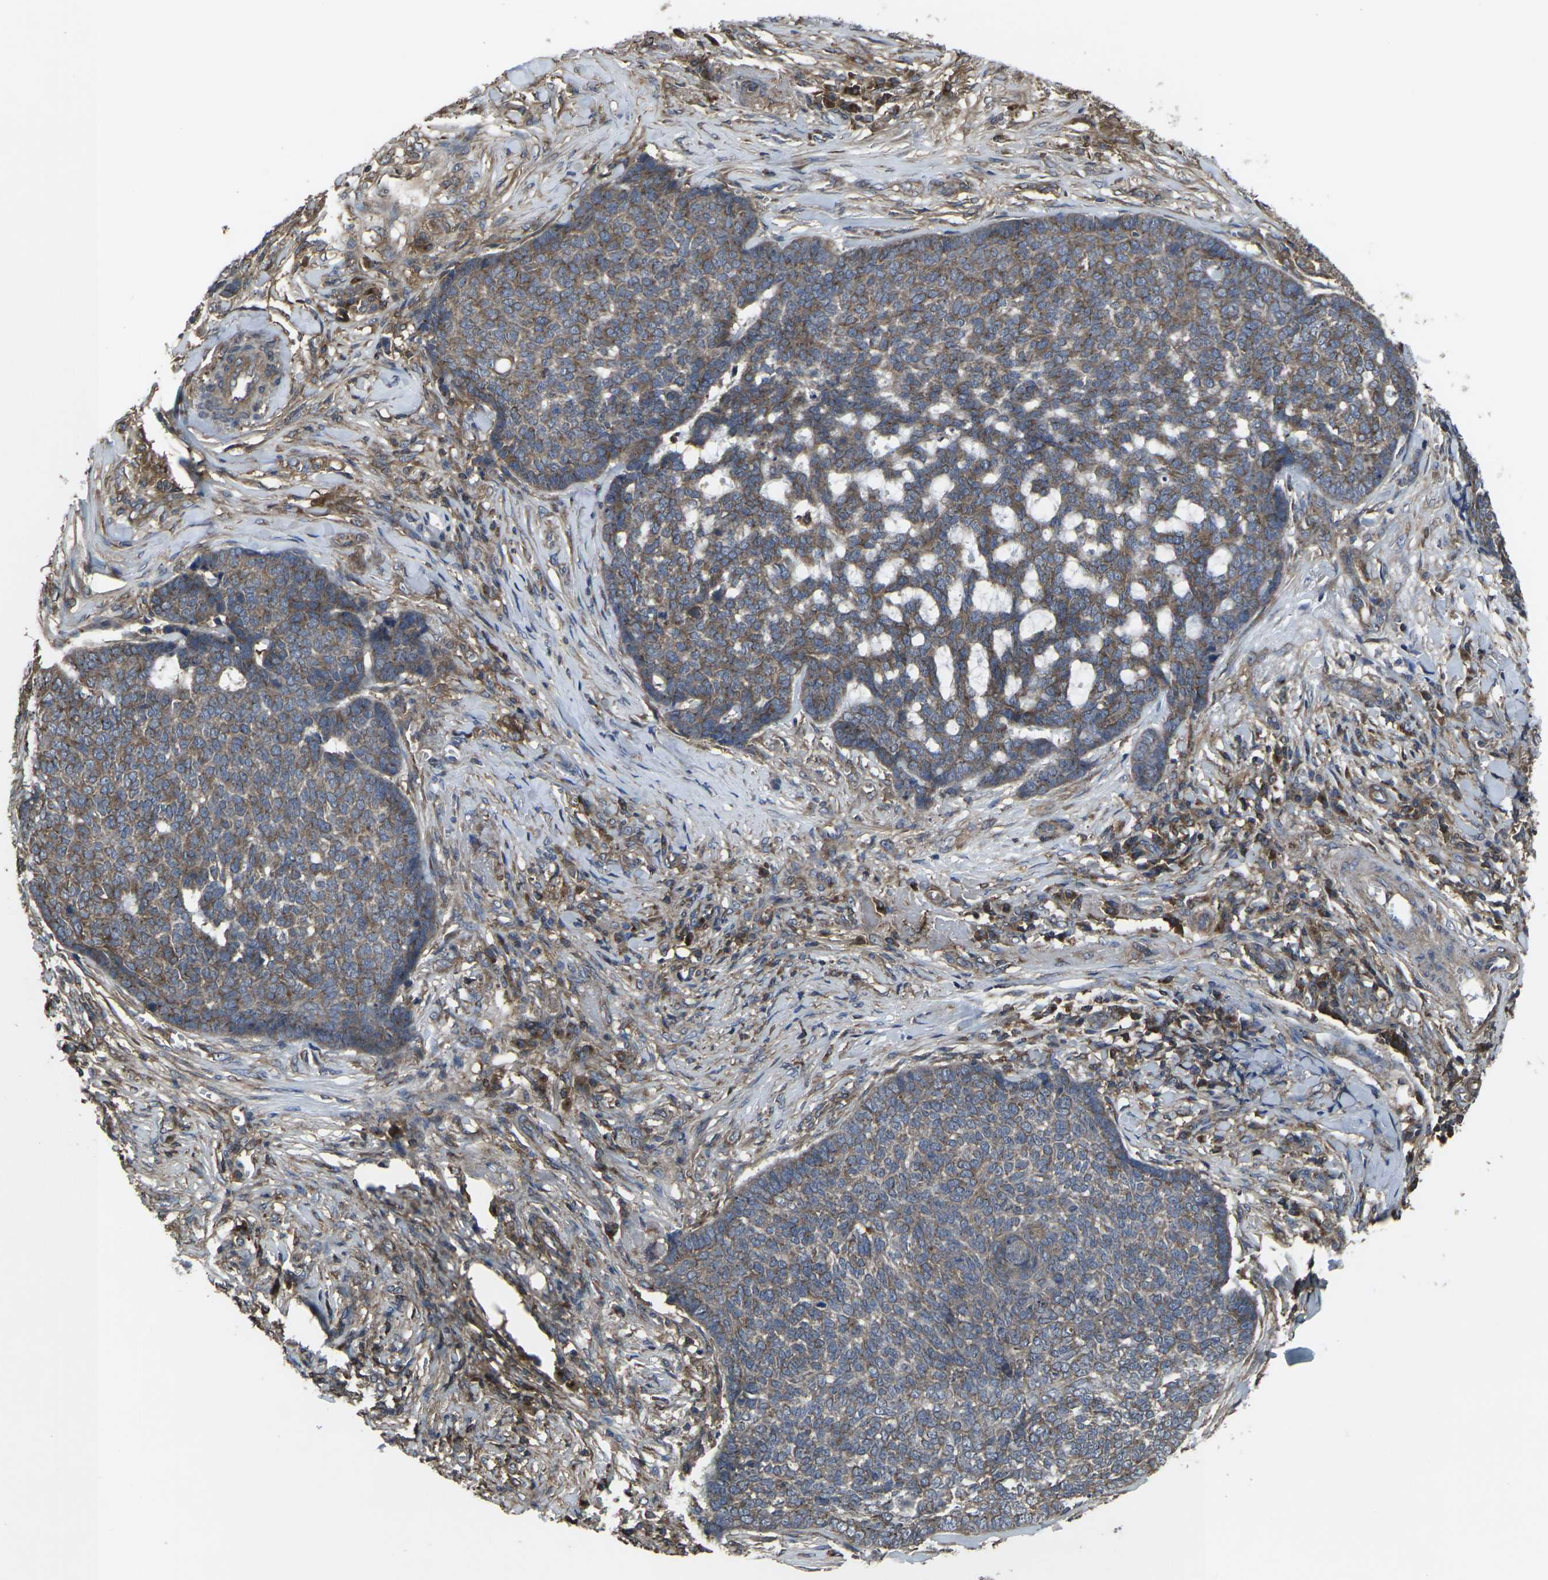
{"staining": {"intensity": "weak", "quantity": ">75%", "location": "cytoplasmic/membranous"}, "tissue": "skin cancer", "cell_type": "Tumor cells", "image_type": "cancer", "snomed": [{"axis": "morphology", "description": "Basal cell carcinoma"}, {"axis": "topography", "description": "Skin"}], "caption": "Immunohistochemistry histopathology image of neoplastic tissue: skin cancer (basal cell carcinoma) stained using immunohistochemistry exhibits low levels of weak protein expression localized specifically in the cytoplasmic/membranous of tumor cells, appearing as a cytoplasmic/membranous brown color.", "gene": "PRKACB", "patient": {"sex": "male", "age": 84}}